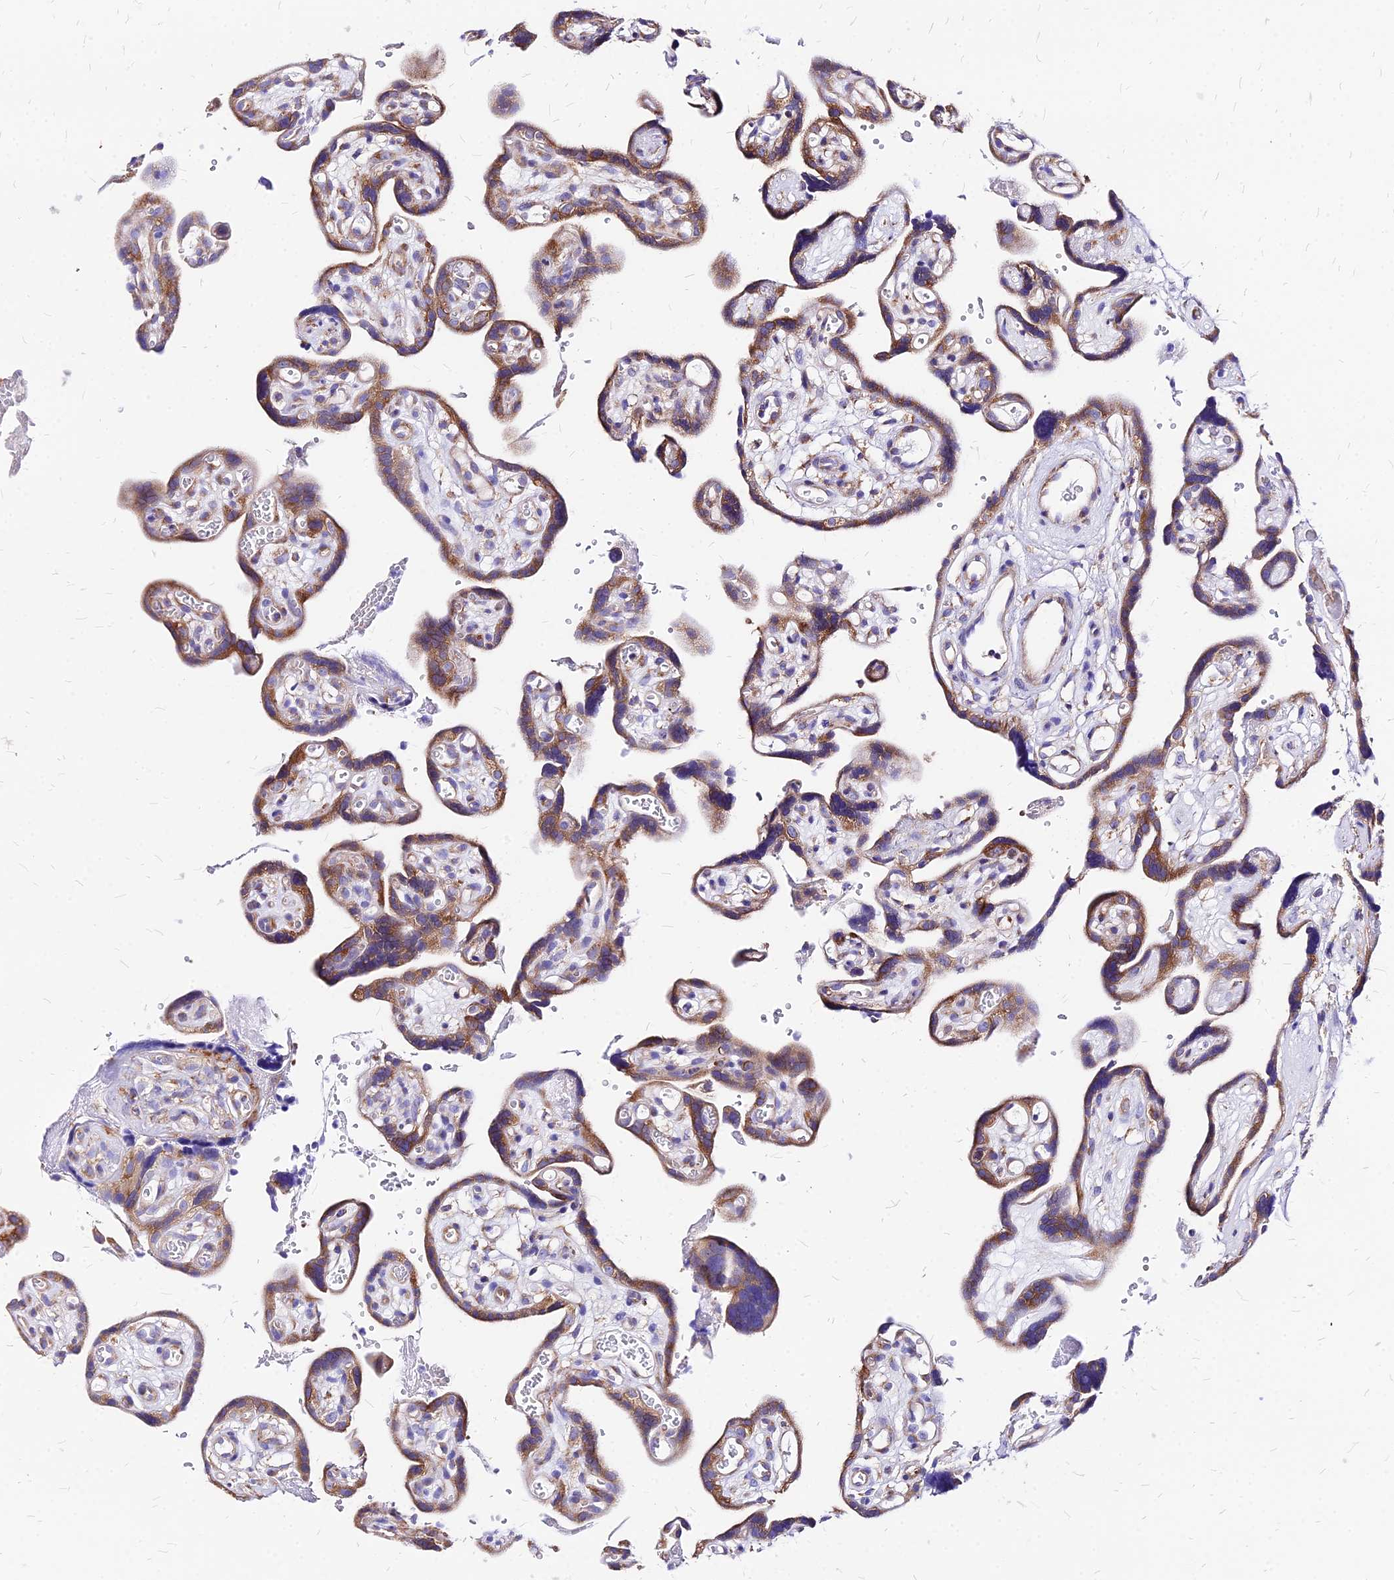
{"staining": {"intensity": "moderate", "quantity": ">75%", "location": "cytoplasmic/membranous"}, "tissue": "placenta", "cell_type": "Decidual cells", "image_type": "normal", "snomed": [{"axis": "morphology", "description": "Normal tissue, NOS"}, {"axis": "topography", "description": "Placenta"}], "caption": "Brown immunohistochemical staining in benign human placenta shows moderate cytoplasmic/membranous positivity in approximately >75% of decidual cells.", "gene": "RPL19", "patient": {"sex": "female", "age": 30}}